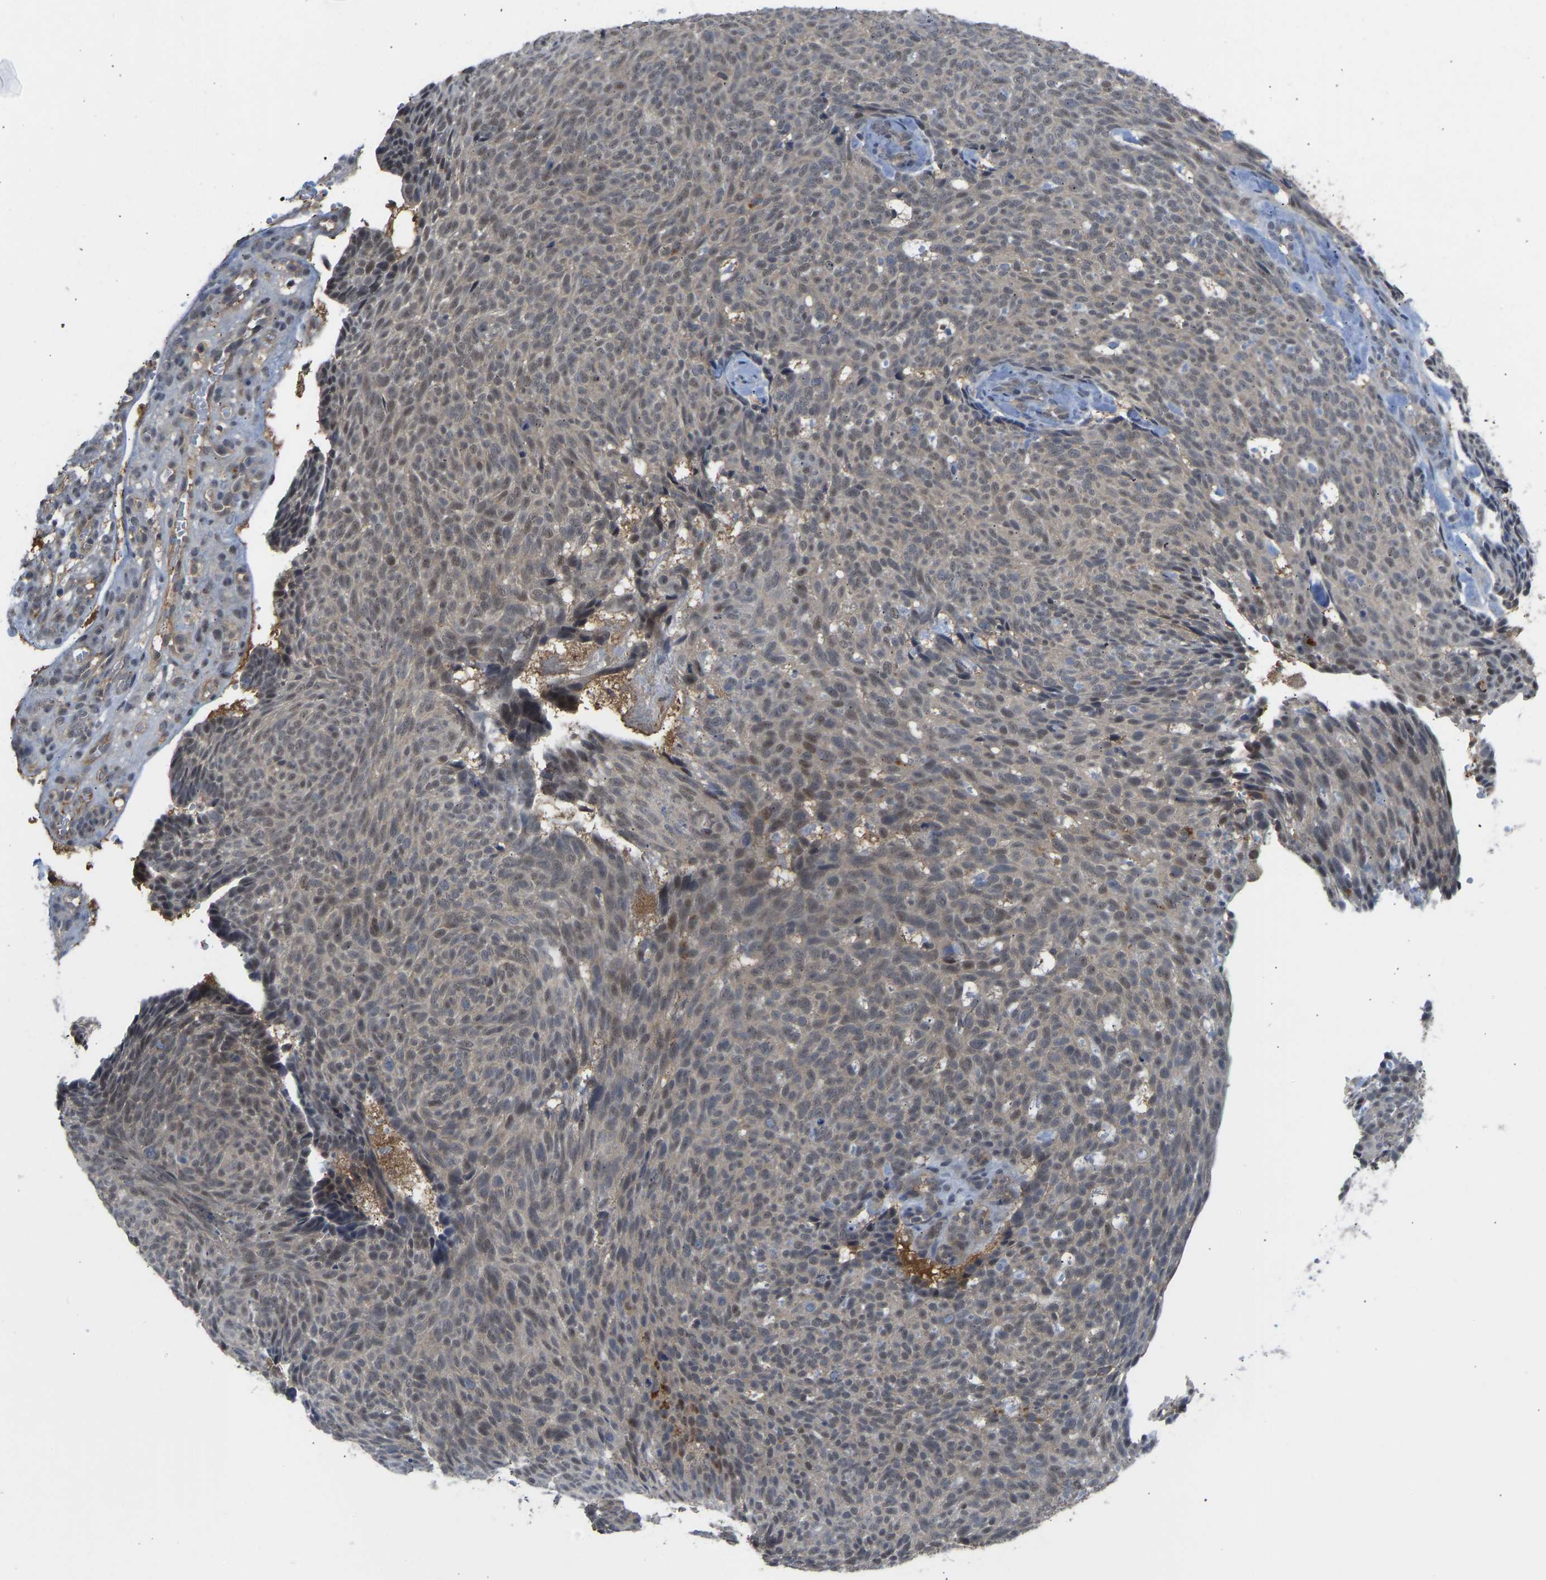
{"staining": {"intensity": "weak", "quantity": "25%-75%", "location": "nuclear"}, "tissue": "skin cancer", "cell_type": "Tumor cells", "image_type": "cancer", "snomed": [{"axis": "morphology", "description": "Basal cell carcinoma"}, {"axis": "topography", "description": "Skin"}], "caption": "High-power microscopy captured an immunohistochemistry (IHC) micrograph of basal cell carcinoma (skin), revealing weak nuclear staining in approximately 25%-75% of tumor cells.", "gene": "ZNF251", "patient": {"sex": "male", "age": 61}}